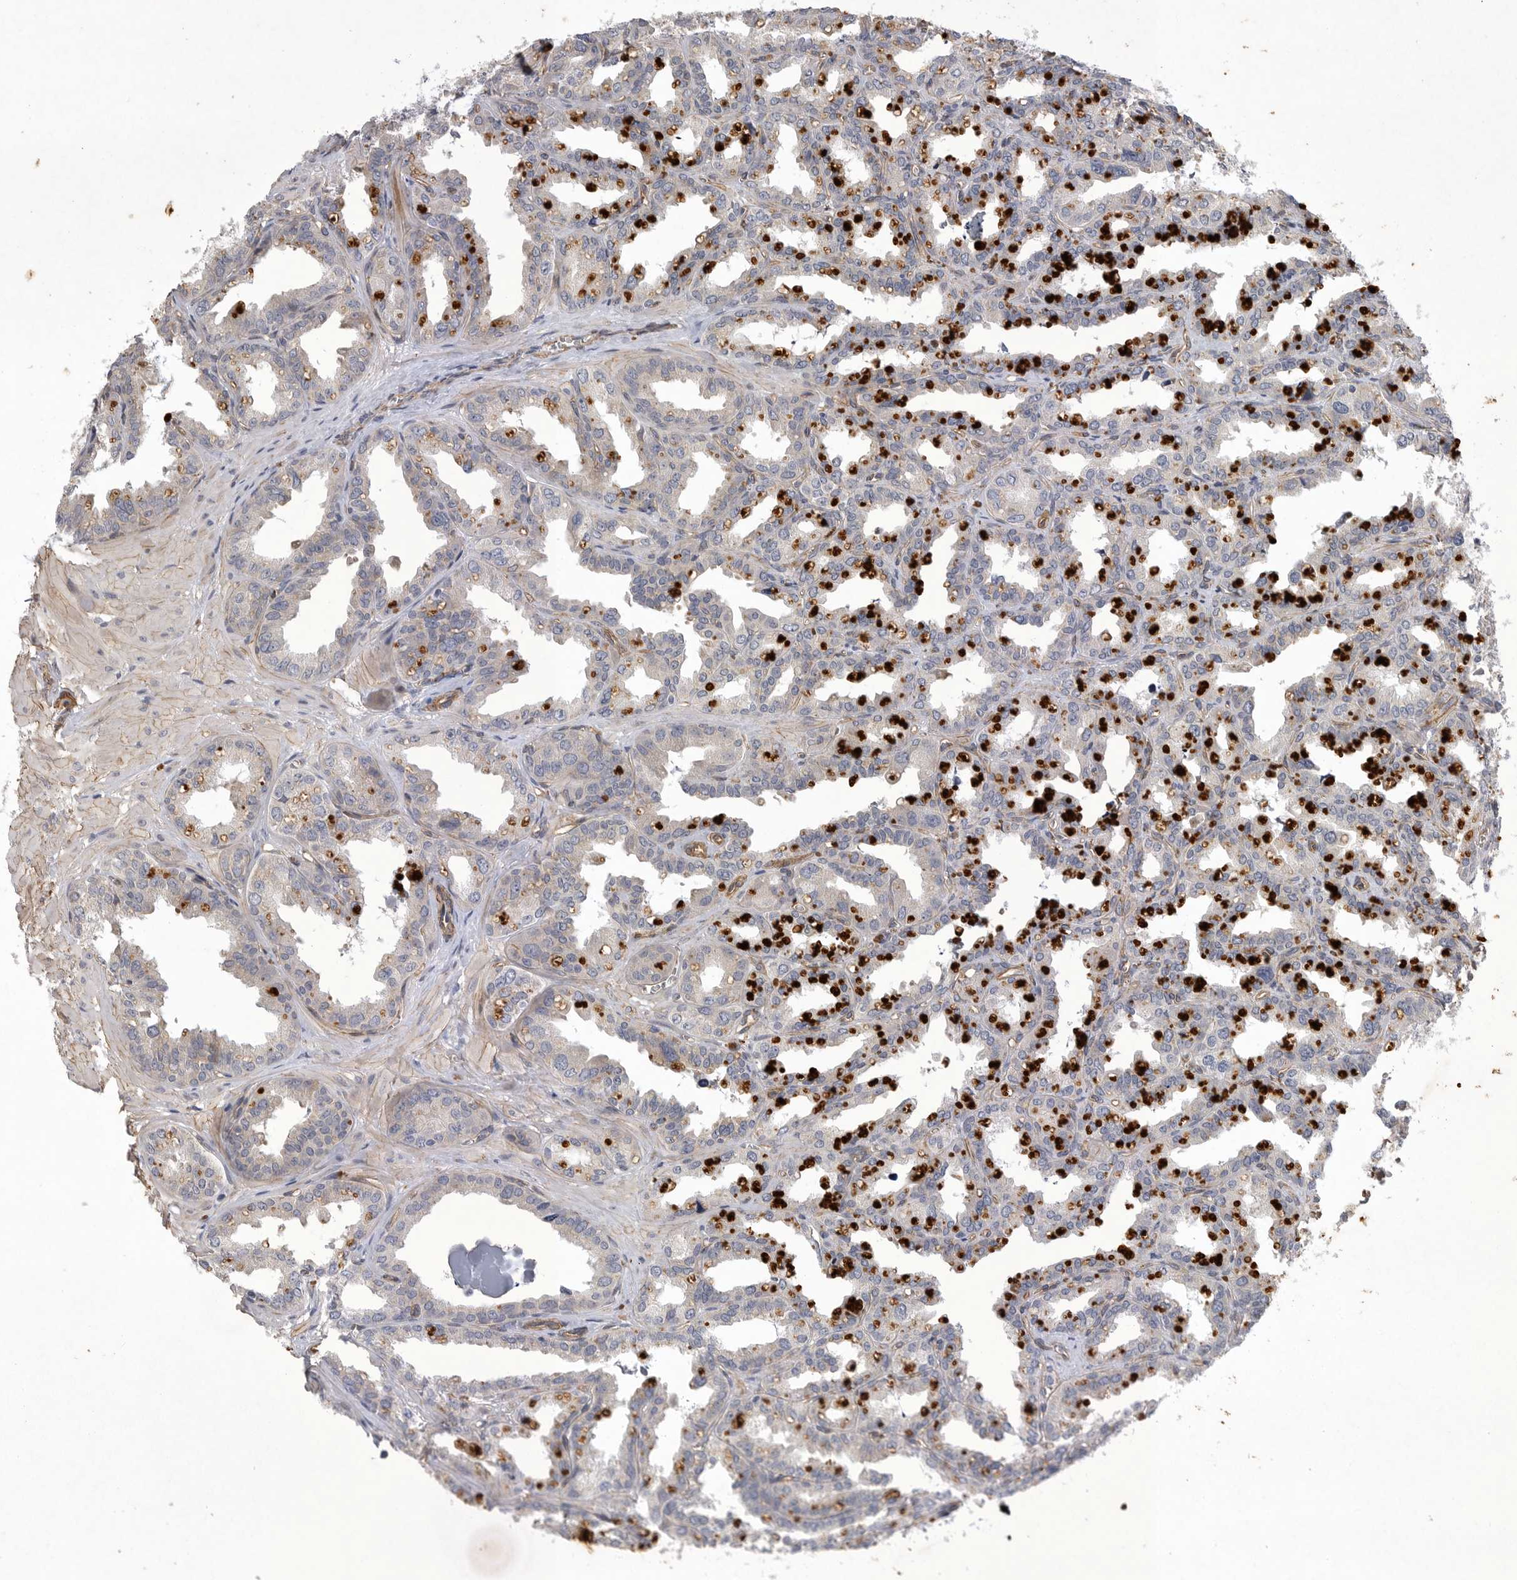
{"staining": {"intensity": "weak", "quantity": "<25%", "location": "cytoplasmic/membranous"}, "tissue": "seminal vesicle", "cell_type": "Glandular cells", "image_type": "normal", "snomed": [{"axis": "morphology", "description": "Normal tissue, NOS"}, {"axis": "topography", "description": "Prostate"}, {"axis": "topography", "description": "Seminal veicle"}], "caption": "Immunohistochemistry of normal seminal vesicle demonstrates no staining in glandular cells.", "gene": "ANKFY1", "patient": {"sex": "male", "age": 51}}